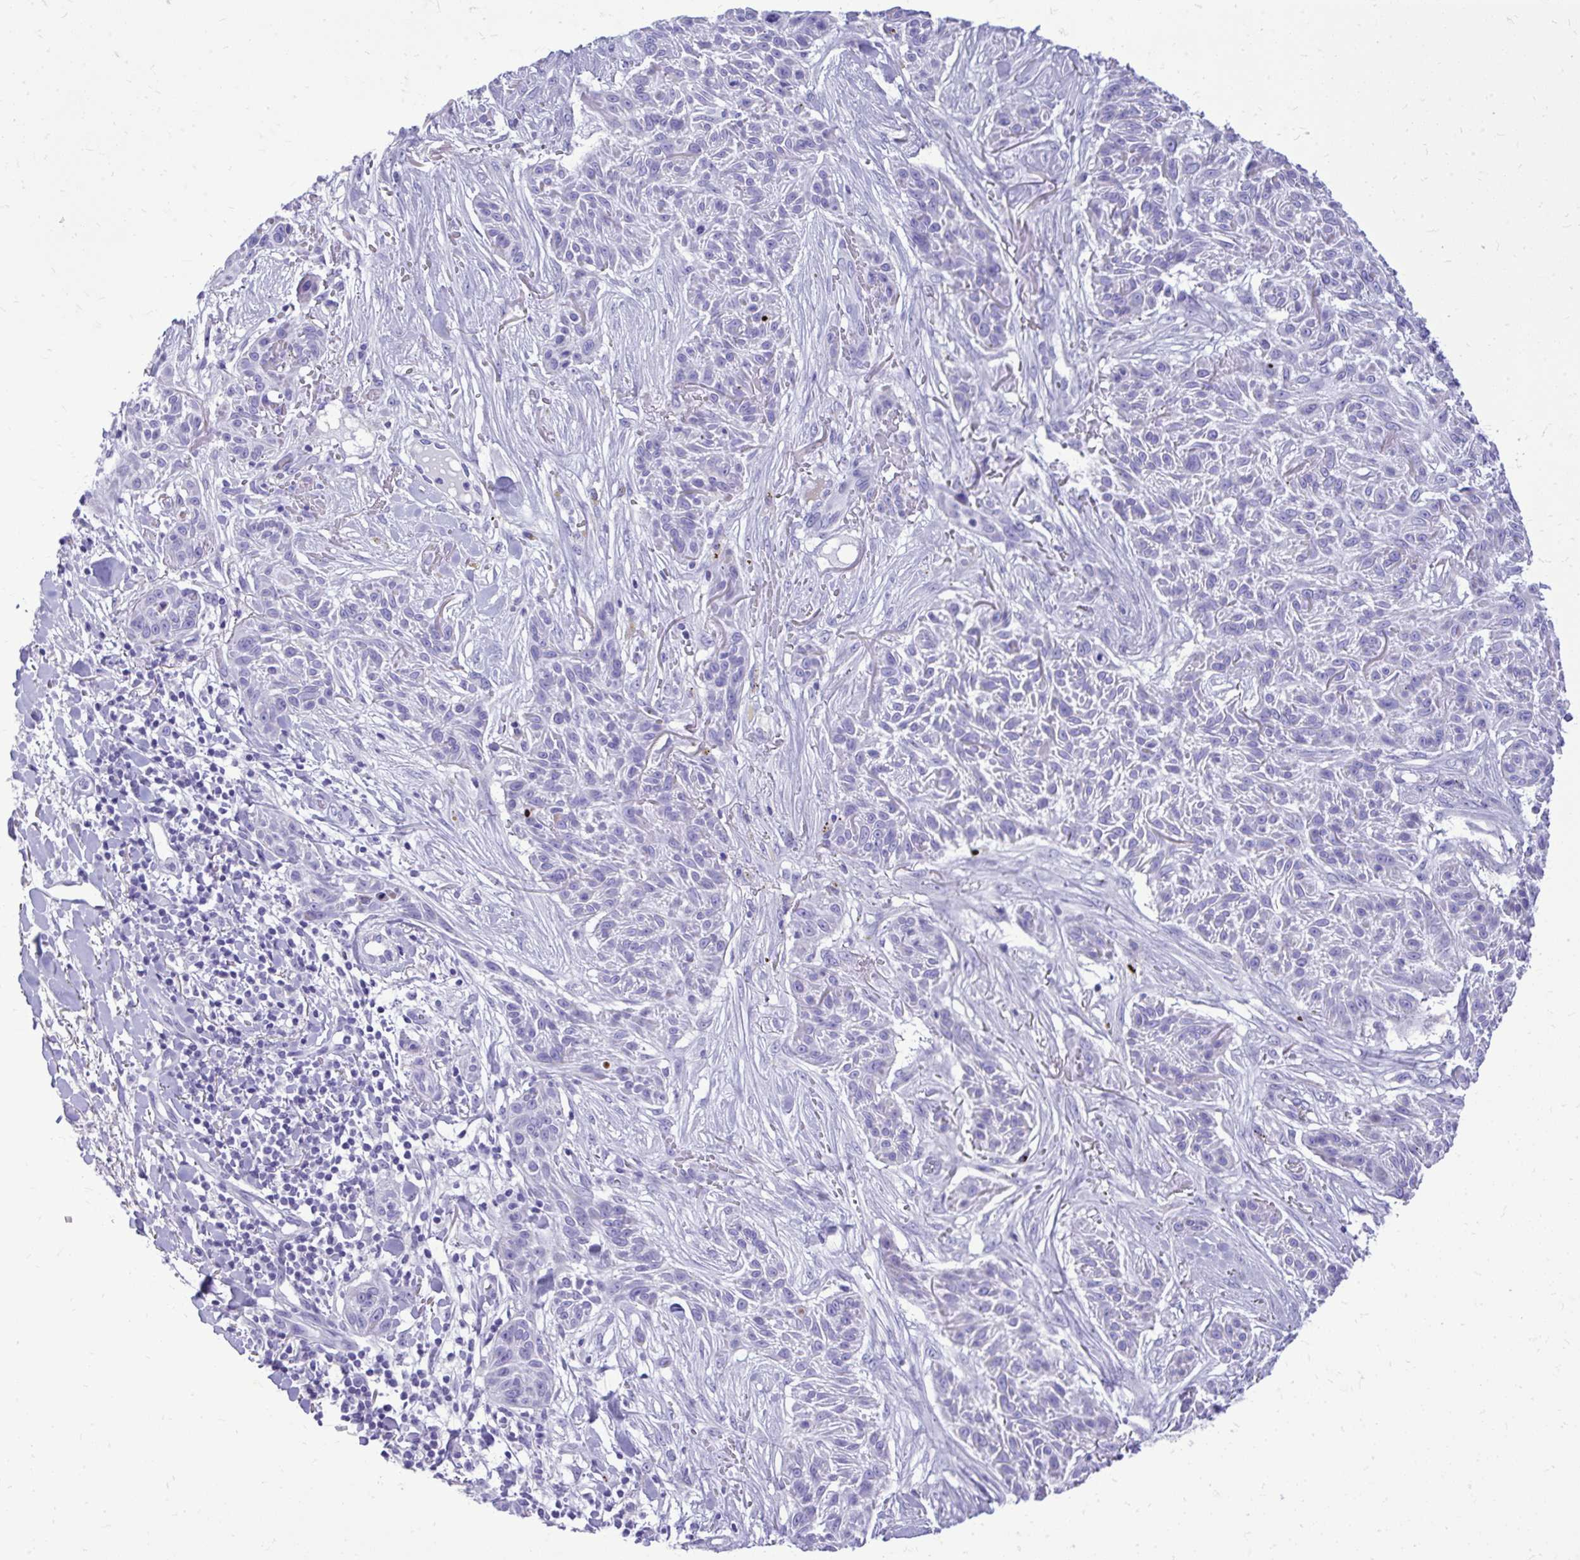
{"staining": {"intensity": "negative", "quantity": "none", "location": "none"}, "tissue": "skin cancer", "cell_type": "Tumor cells", "image_type": "cancer", "snomed": [{"axis": "morphology", "description": "Squamous cell carcinoma, NOS"}, {"axis": "topography", "description": "Skin"}], "caption": "High power microscopy micrograph of an immunohistochemistry photomicrograph of skin cancer (squamous cell carcinoma), revealing no significant expression in tumor cells. (Brightfield microscopy of DAB (3,3'-diaminobenzidine) immunohistochemistry (IHC) at high magnification).", "gene": "BCL6B", "patient": {"sex": "male", "age": 86}}